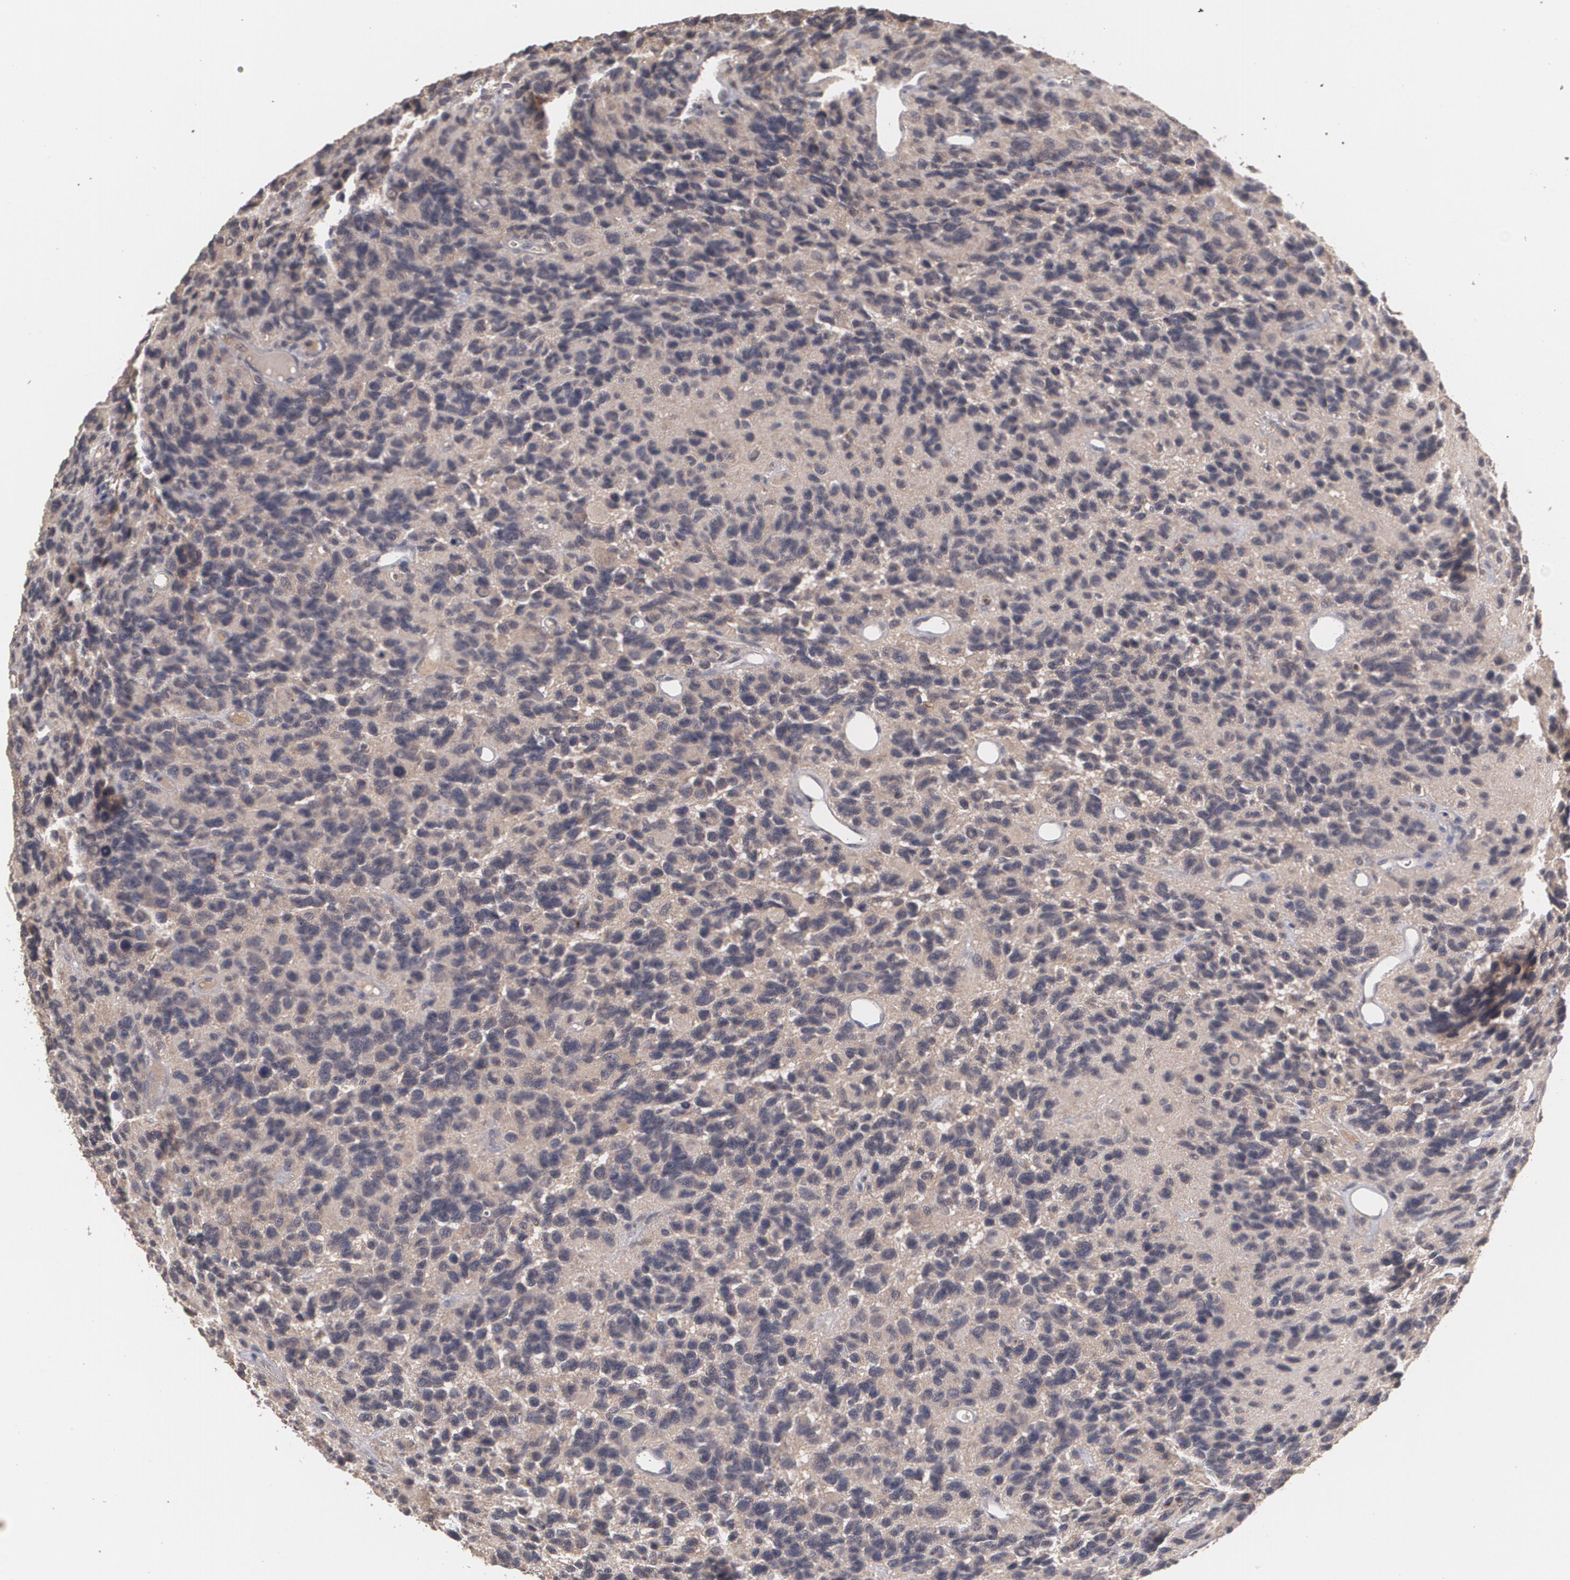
{"staining": {"intensity": "moderate", "quantity": ">75%", "location": "cytoplasmic/membranous"}, "tissue": "glioma", "cell_type": "Tumor cells", "image_type": "cancer", "snomed": [{"axis": "morphology", "description": "Glioma, malignant, High grade"}, {"axis": "topography", "description": "Brain"}], "caption": "Tumor cells display medium levels of moderate cytoplasmic/membranous positivity in about >75% of cells in human glioma.", "gene": "ARF6", "patient": {"sex": "male", "age": 77}}